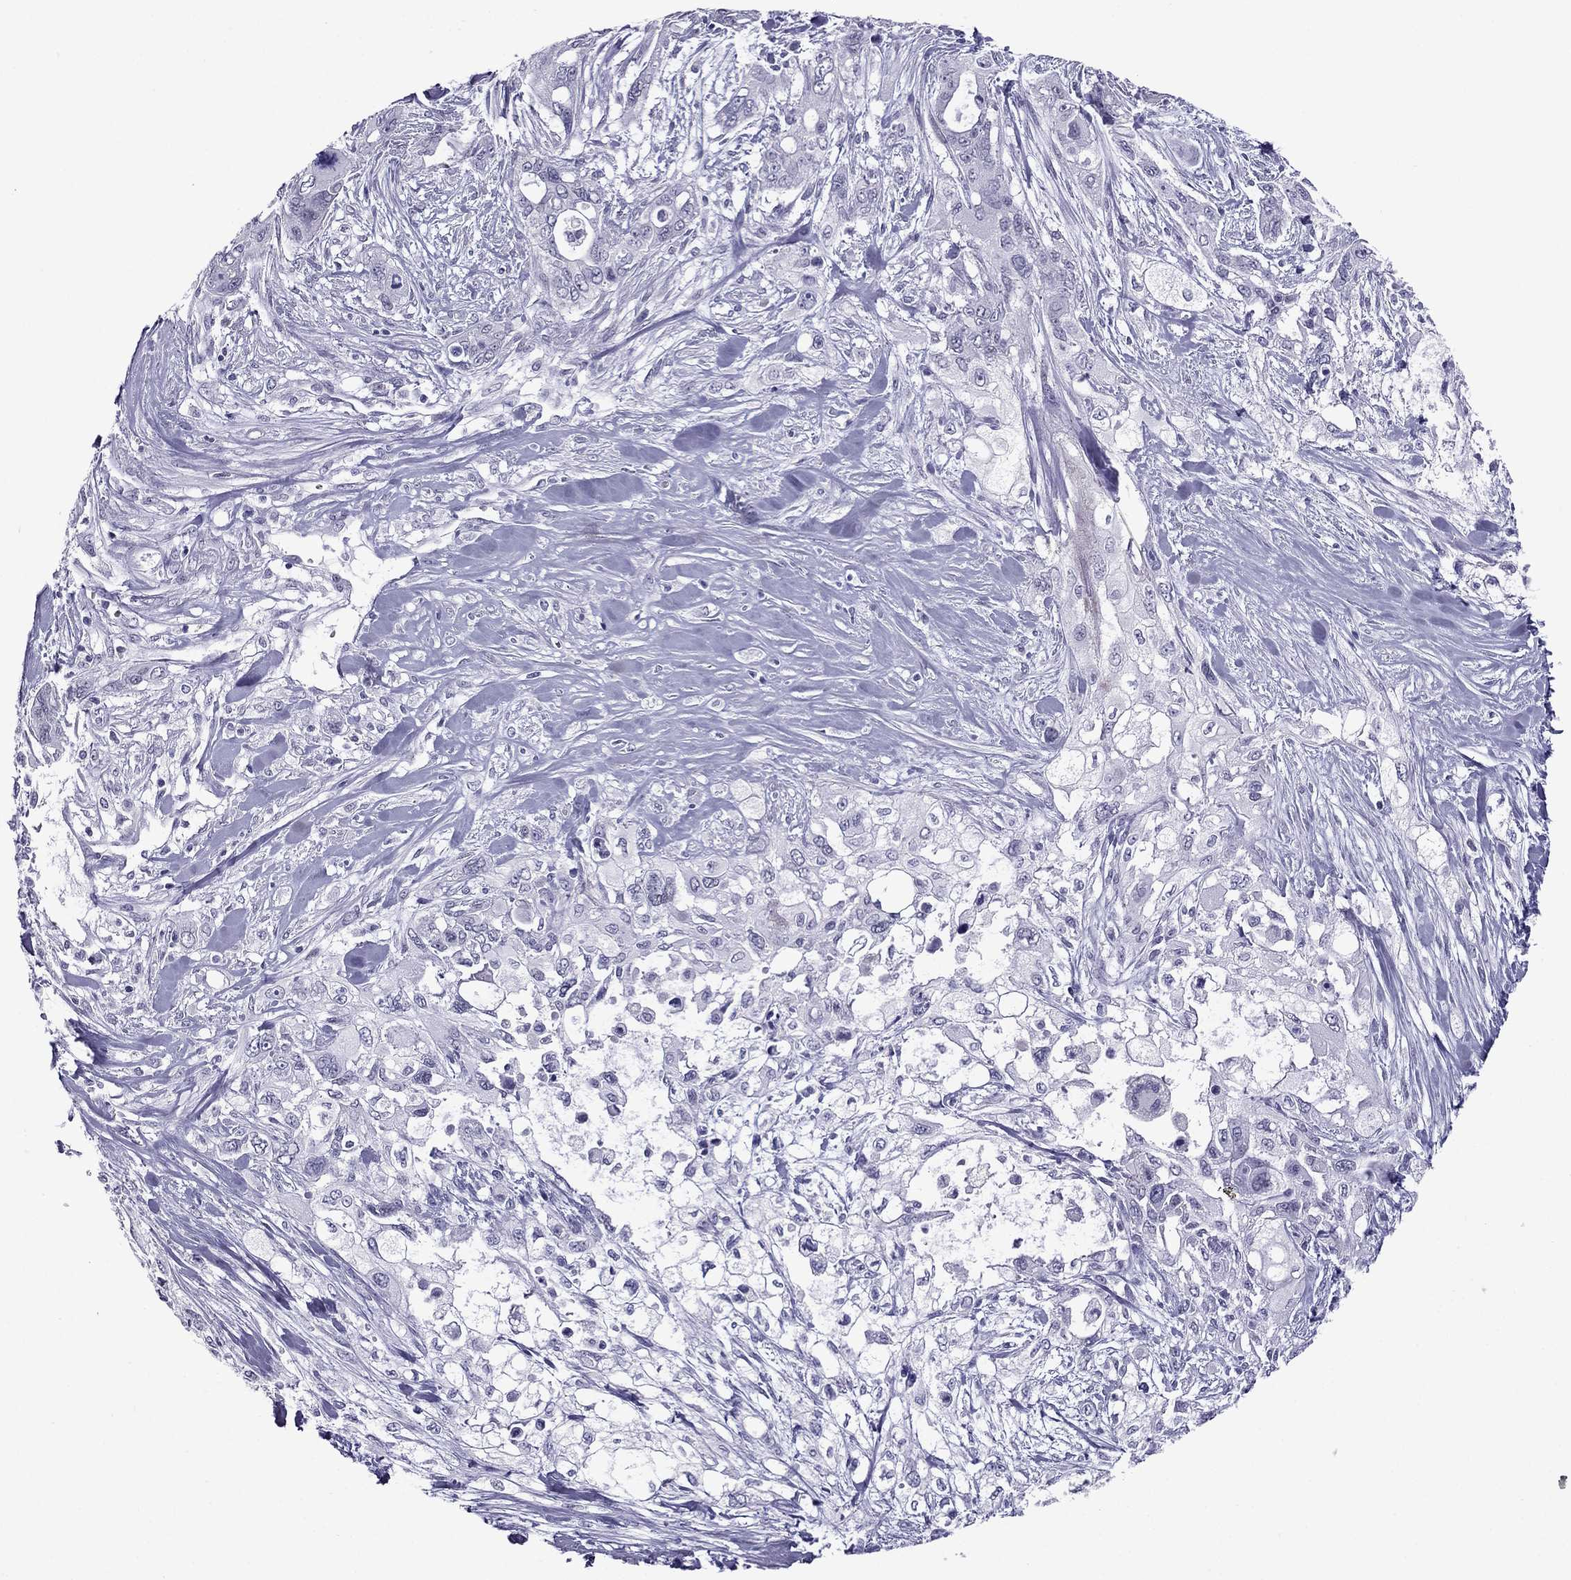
{"staining": {"intensity": "negative", "quantity": "none", "location": "none"}, "tissue": "pancreatic cancer", "cell_type": "Tumor cells", "image_type": "cancer", "snomed": [{"axis": "morphology", "description": "Adenocarcinoma, NOS"}, {"axis": "topography", "description": "Pancreas"}], "caption": "Image shows no significant protein expression in tumor cells of pancreatic adenocarcinoma.", "gene": "MYLK3", "patient": {"sex": "male", "age": 47}}